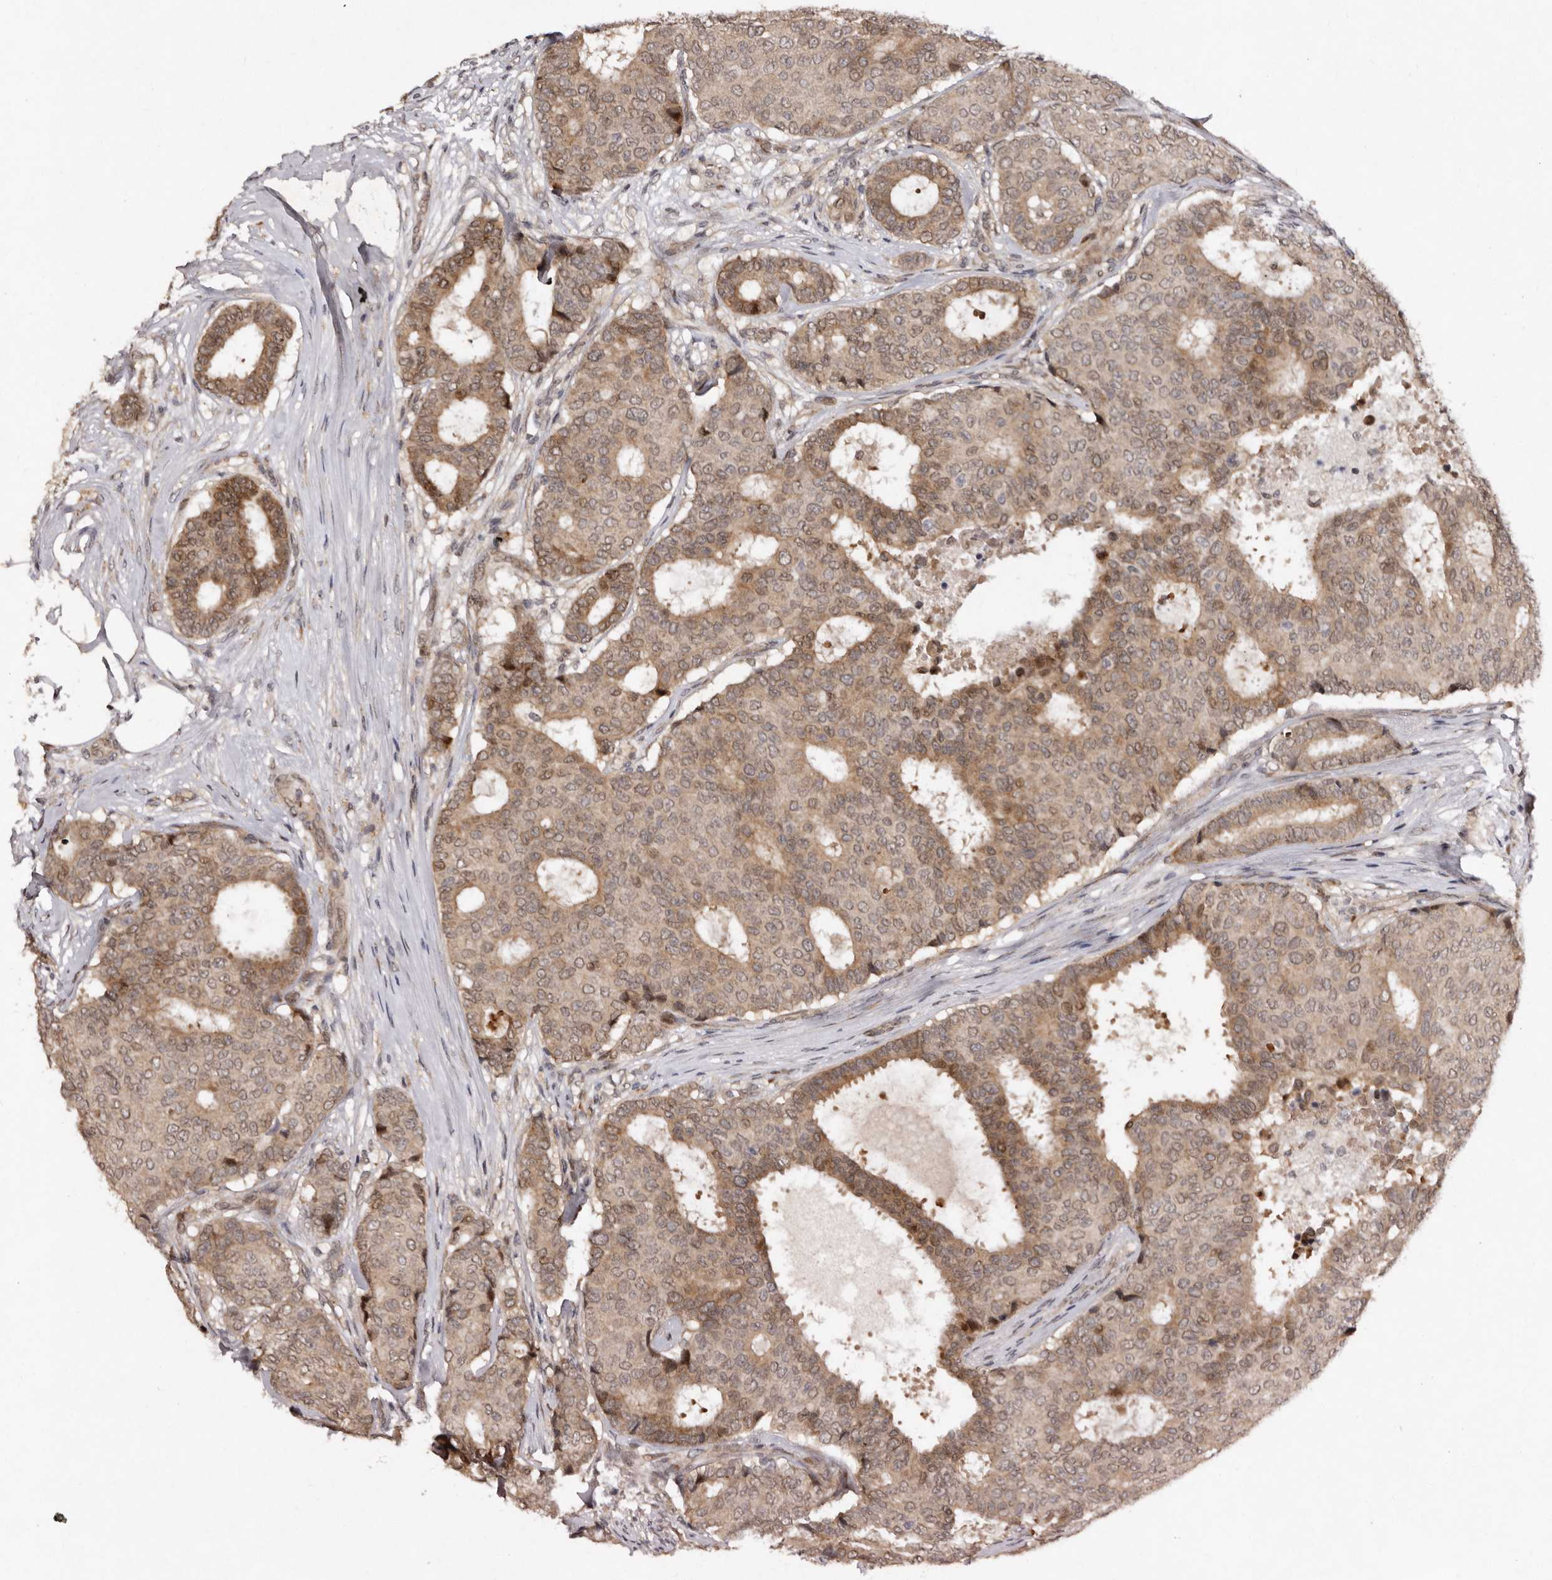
{"staining": {"intensity": "moderate", "quantity": ">75%", "location": "cytoplasmic/membranous"}, "tissue": "breast cancer", "cell_type": "Tumor cells", "image_type": "cancer", "snomed": [{"axis": "morphology", "description": "Duct carcinoma"}, {"axis": "topography", "description": "Breast"}], "caption": "This micrograph demonstrates immunohistochemistry staining of breast cancer (invasive ductal carcinoma), with medium moderate cytoplasmic/membranous positivity in approximately >75% of tumor cells.", "gene": "ABL1", "patient": {"sex": "female", "age": 75}}